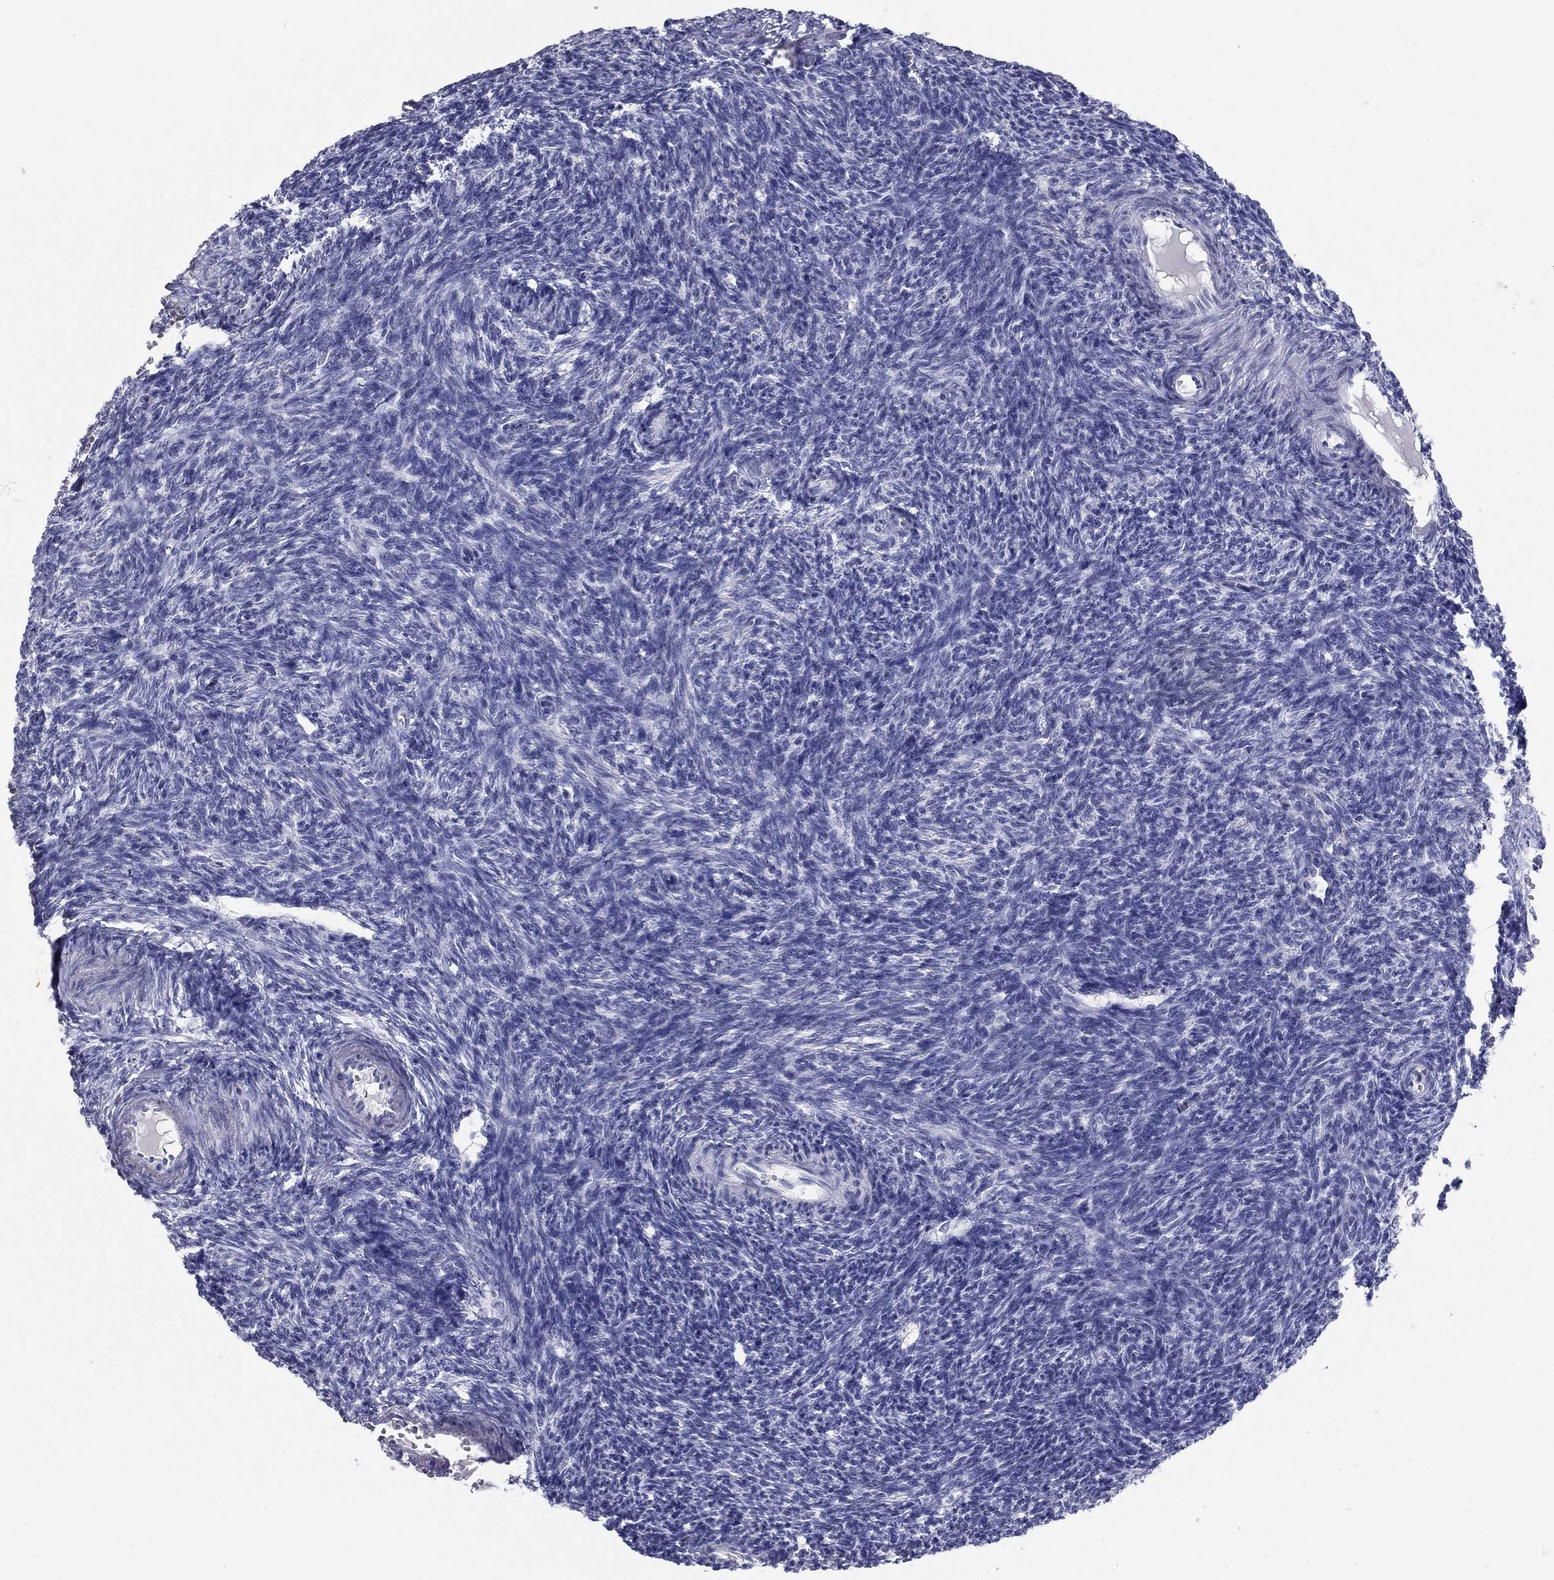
{"staining": {"intensity": "negative", "quantity": "none", "location": "none"}, "tissue": "ovary", "cell_type": "Ovarian stroma cells", "image_type": "normal", "snomed": [{"axis": "morphology", "description": "Normal tissue, NOS"}, {"axis": "topography", "description": "Ovary"}], "caption": "Ovary was stained to show a protein in brown. There is no significant staining in ovarian stroma cells.", "gene": "KRT75", "patient": {"sex": "female", "age": 27}}